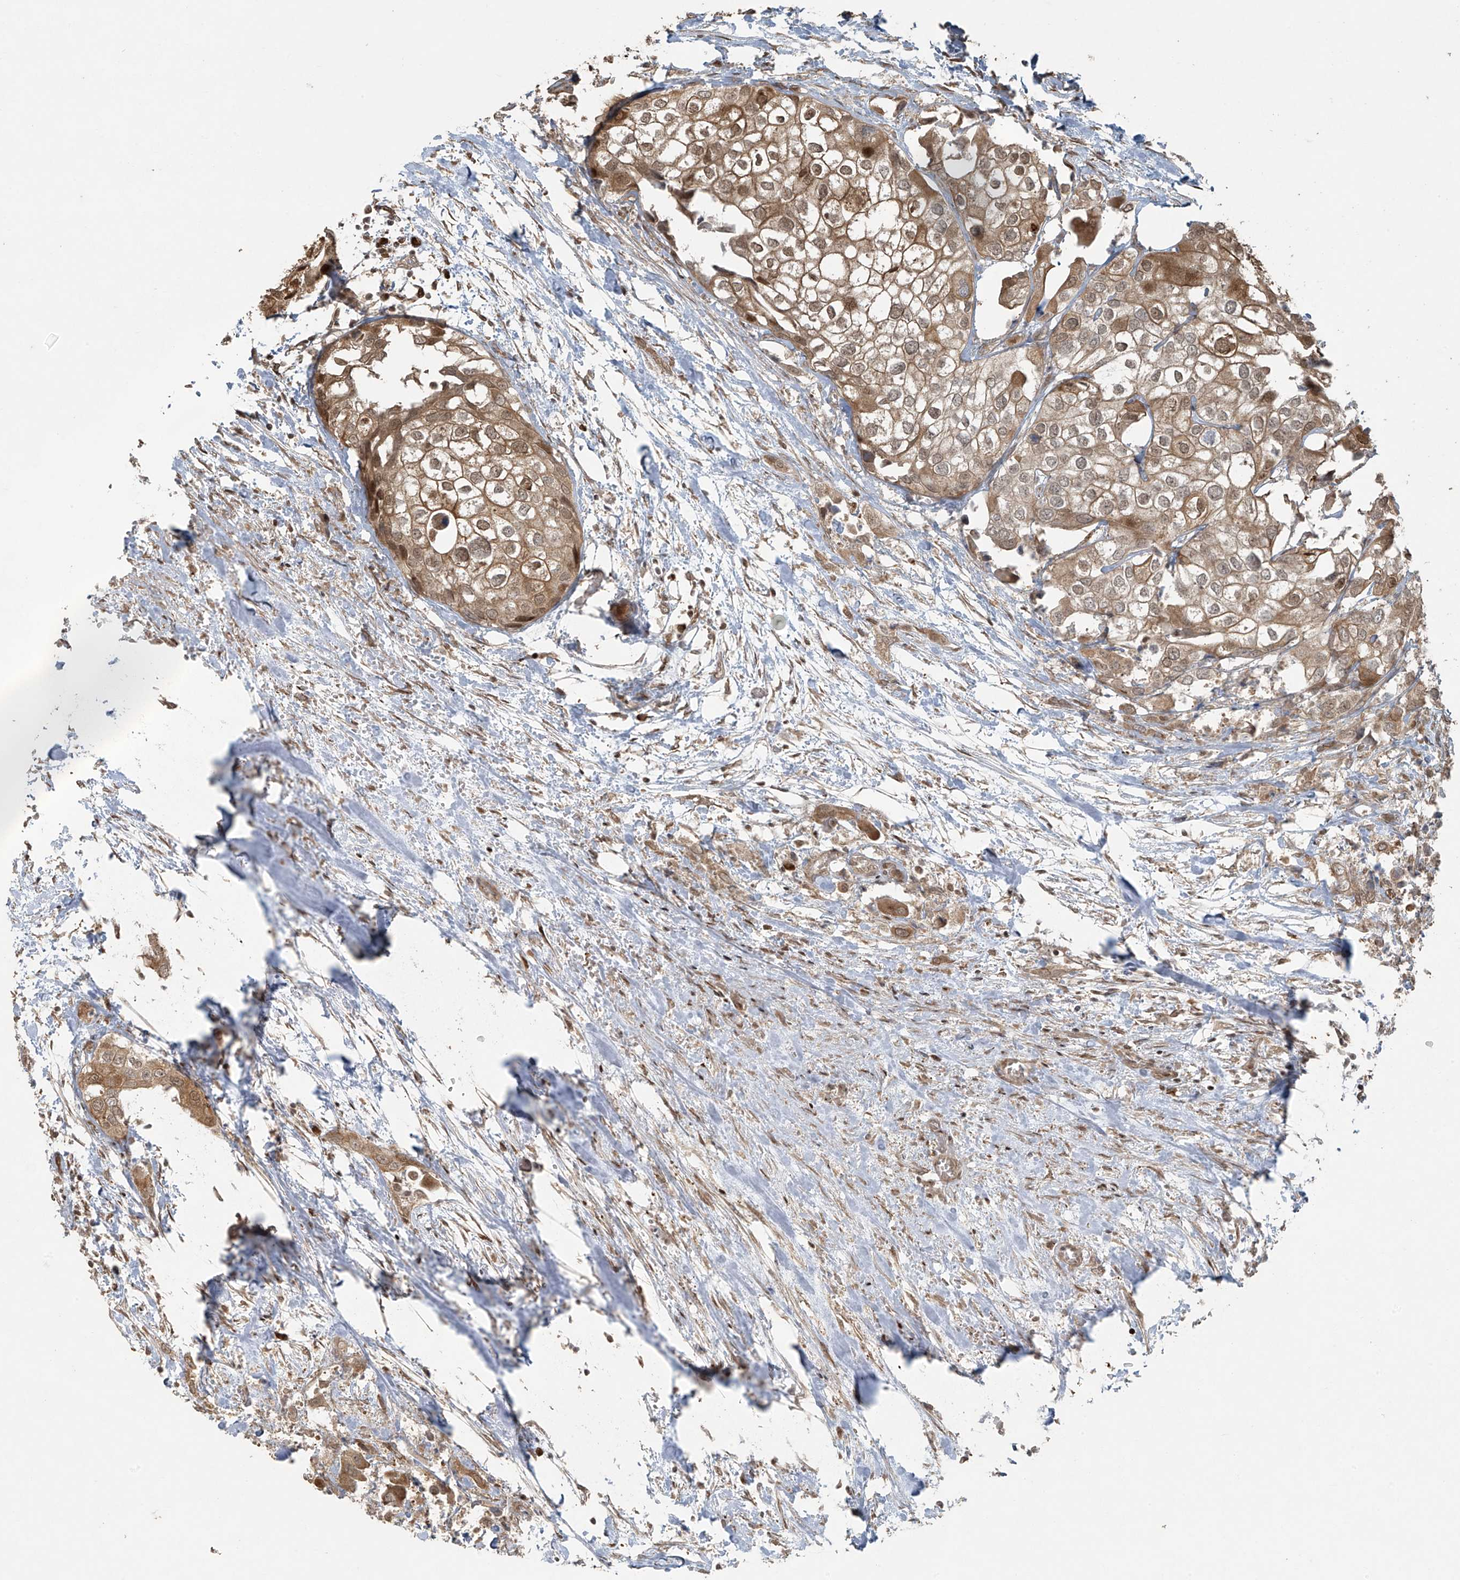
{"staining": {"intensity": "moderate", "quantity": ">75%", "location": "cytoplasmic/membranous,nuclear"}, "tissue": "urothelial cancer", "cell_type": "Tumor cells", "image_type": "cancer", "snomed": [{"axis": "morphology", "description": "Urothelial carcinoma, High grade"}, {"axis": "topography", "description": "Urinary bladder"}], "caption": "About >75% of tumor cells in urothelial cancer demonstrate moderate cytoplasmic/membranous and nuclear protein expression as visualized by brown immunohistochemical staining.", "gene": "TTC22", "patient": {"sex": "male", "age": 64}}